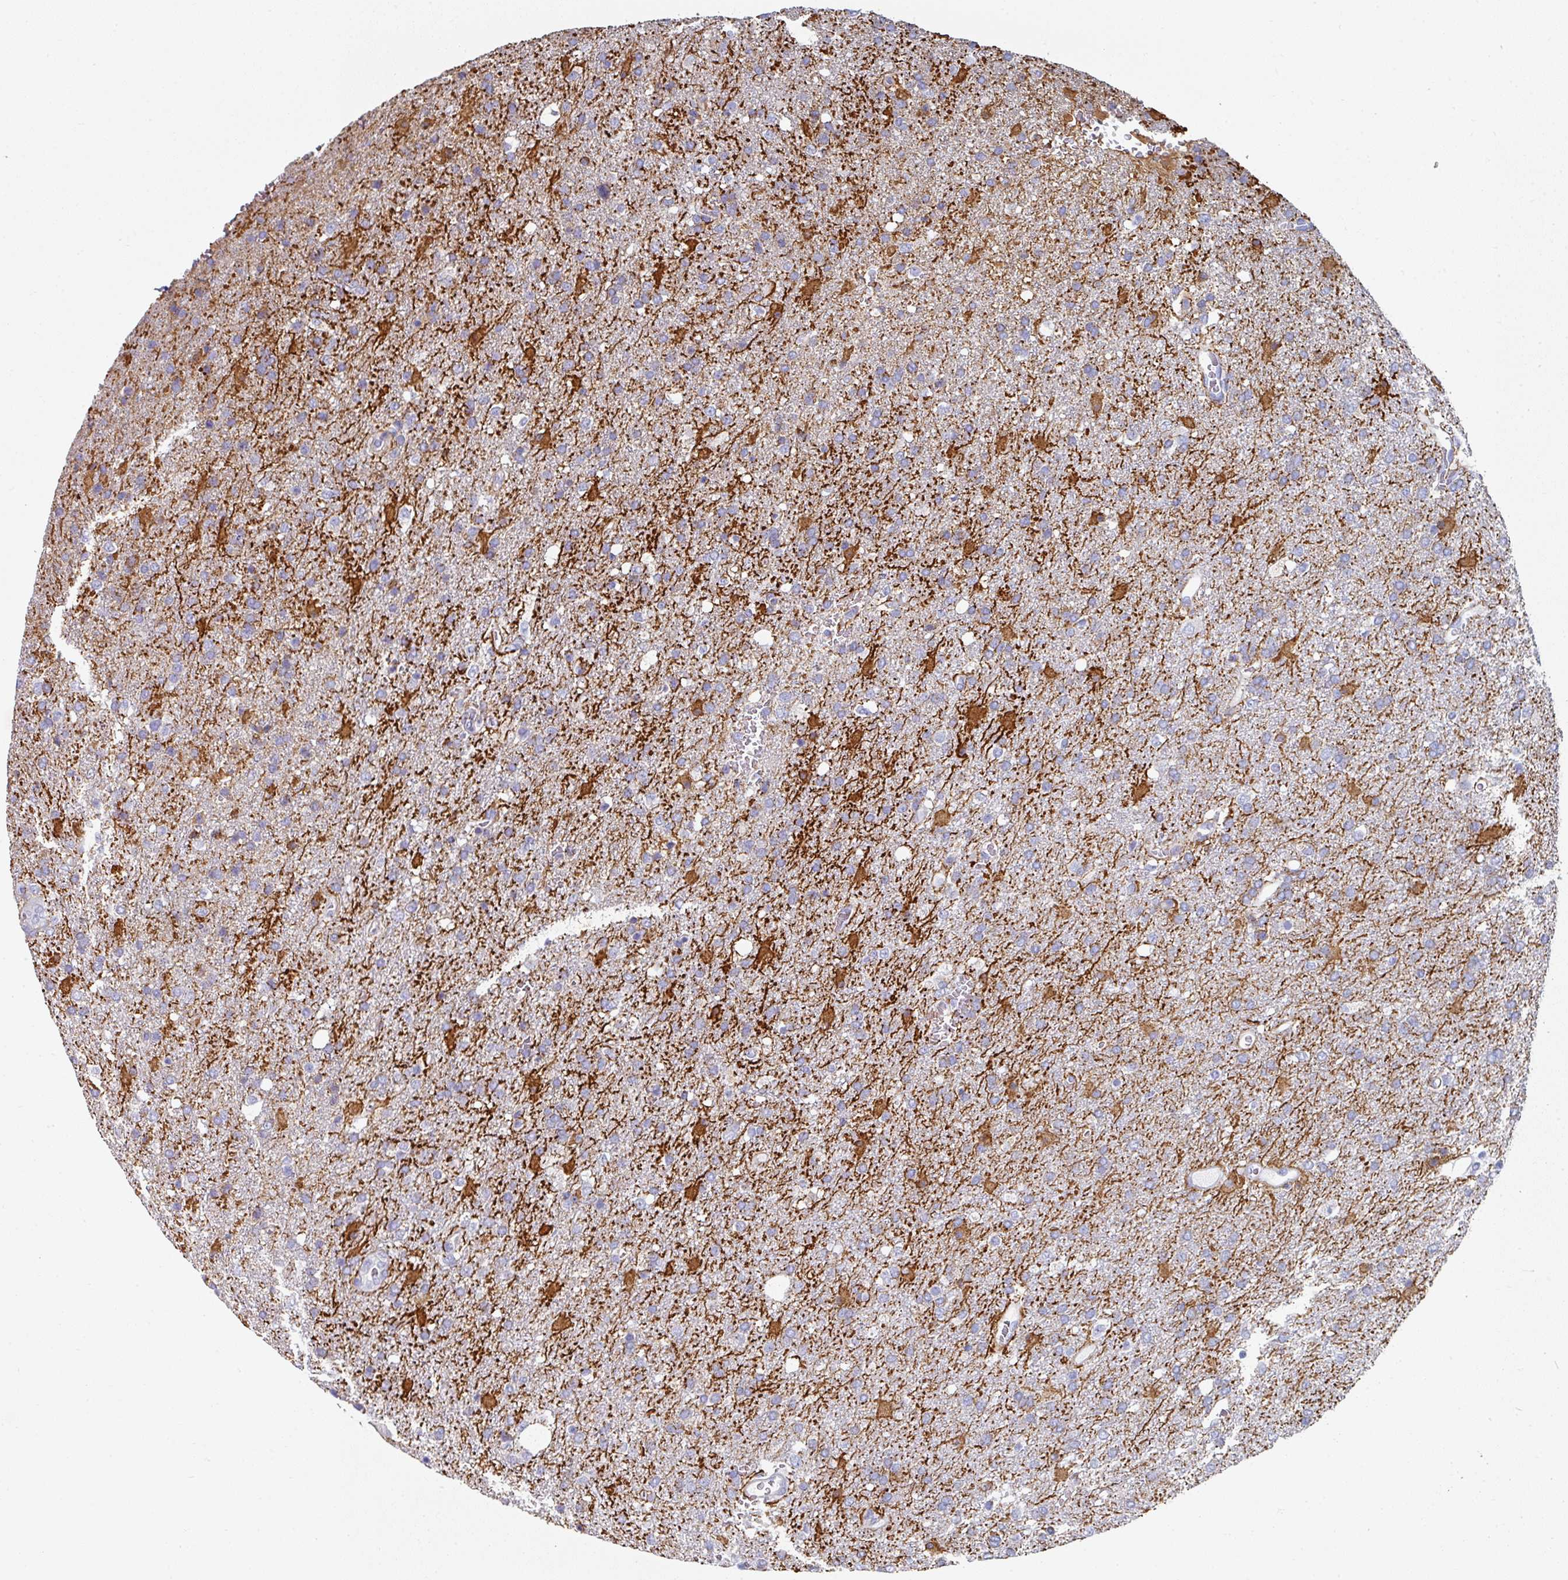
{"staining": {"intensity": "negative", "quantity": "none", "location": "none"}, "tissue": "glioma", "cell_type": "Tumor cells", "image_type": "cancer", "snomed": [{"axis": "morphology", "description": "Glioma, malignant, High grade"}, {"axis": "topography", "description": "Brain"}], "caption": "This photomicrograph is of malignant high-grade glioma stained with immunohistochemistry to label a protein in brown with the nuclei are counter-stained blue. There is no expression in tumor cells.", "gene": "SETBP1", "patient": {"sex": "female", "age": 74}}